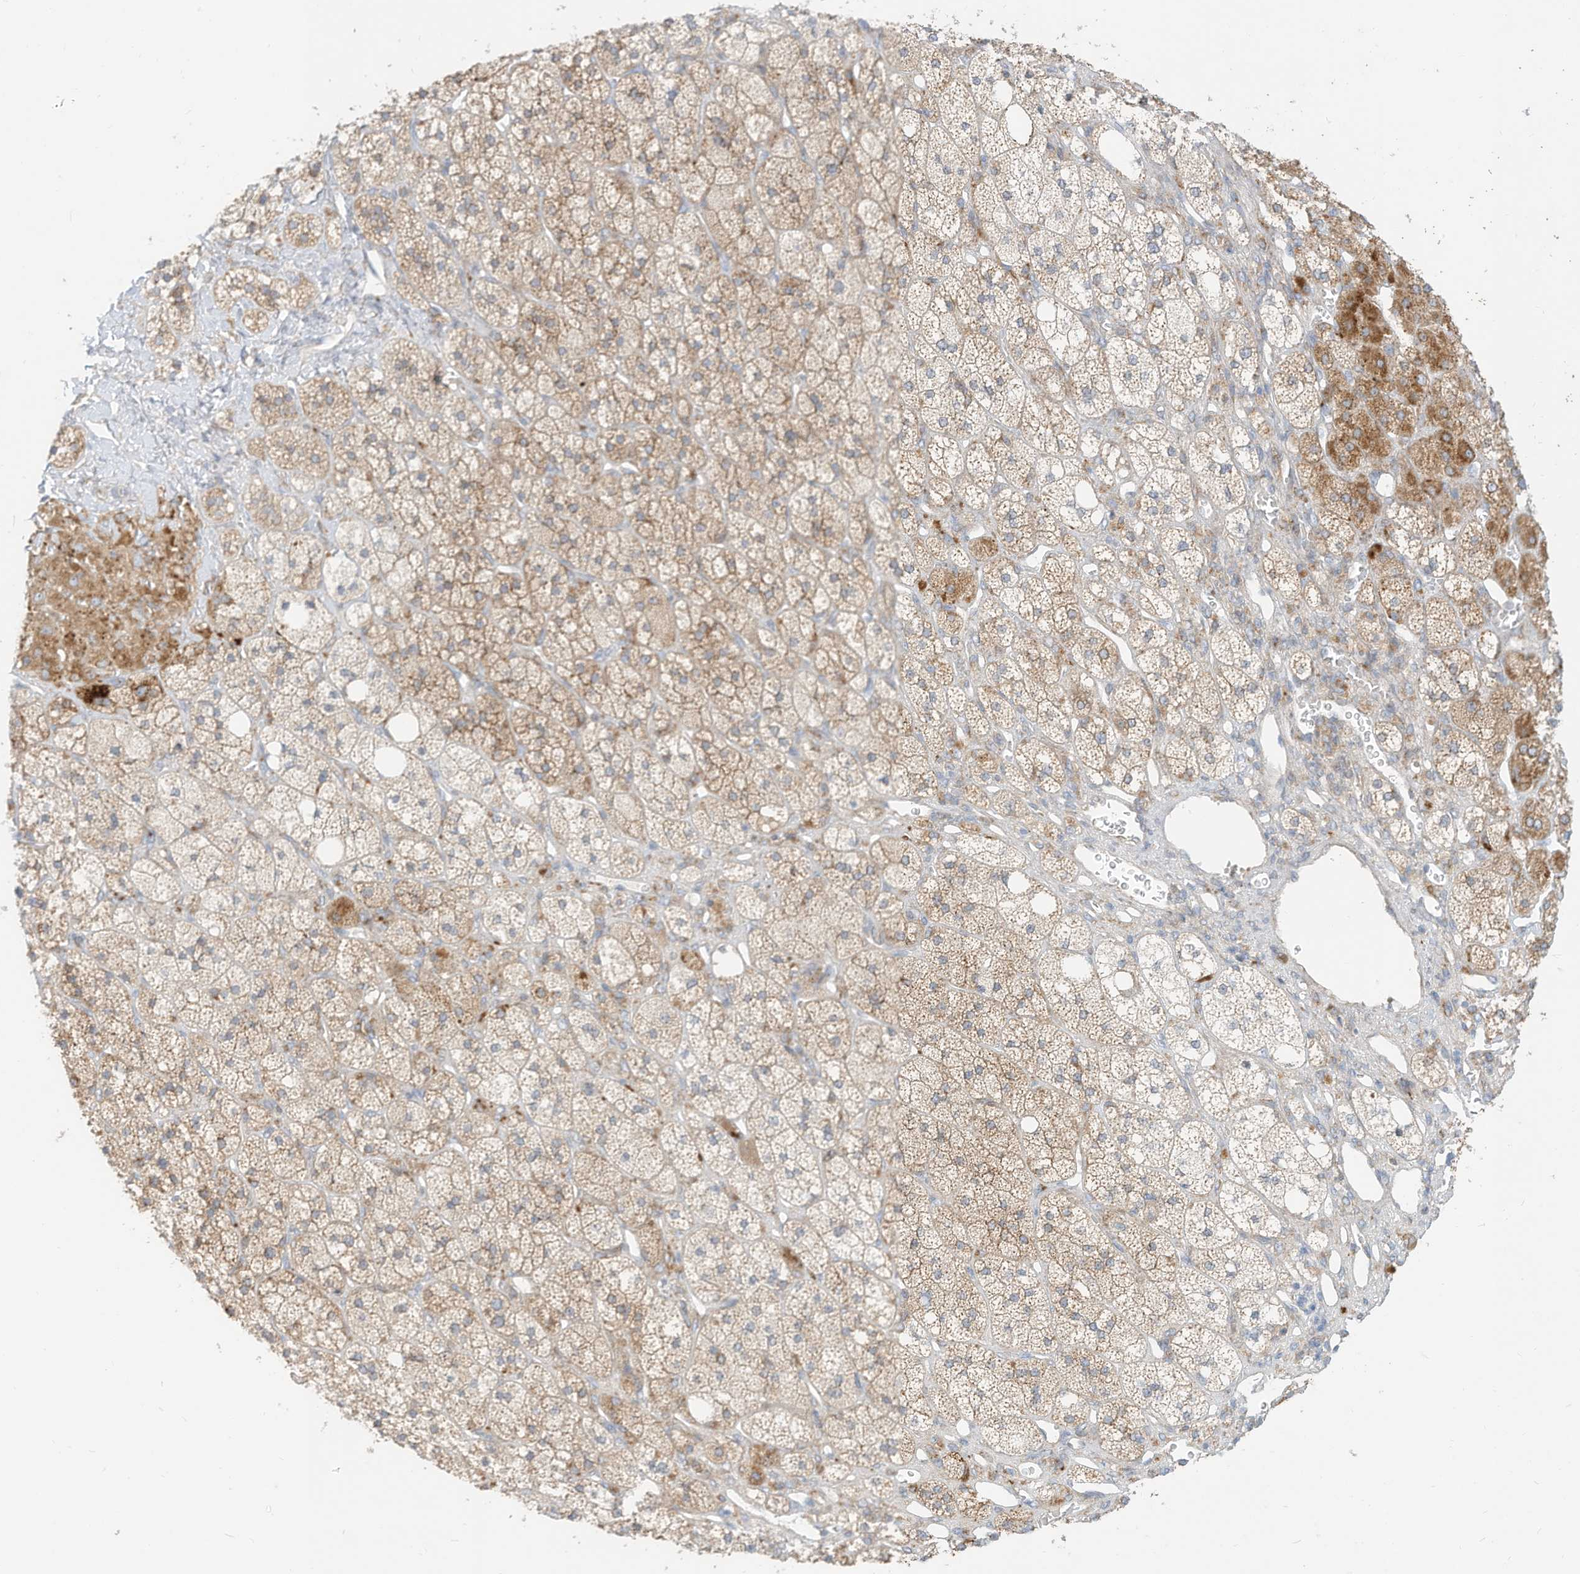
{"staining": {"intensity": "moderate", "quantity": "25%-75%", "location": "cytoplasmic/membranous"}, "tissue": "adrenal gland", "cell_type": "Glandular cells", "image_type": "normal", "snomed": [{"axis": "morphology", "description": "Normal tissue, NOS"}, {"axis": "topography", "description": "Adrenal gland"}], "caption": "Protein staining of normal adrenal gland exhibits moderate cytoplasmic/membranous staining in approximately 25%-75% of glandular cells. The staining was performed using DAB to visualize the protein expression in brown, while the nuclei were stained in blue with hematoxylin (Magnification: 20x).", "gene": "STT3A", "patient": {"sex": "male", "age": 61}}